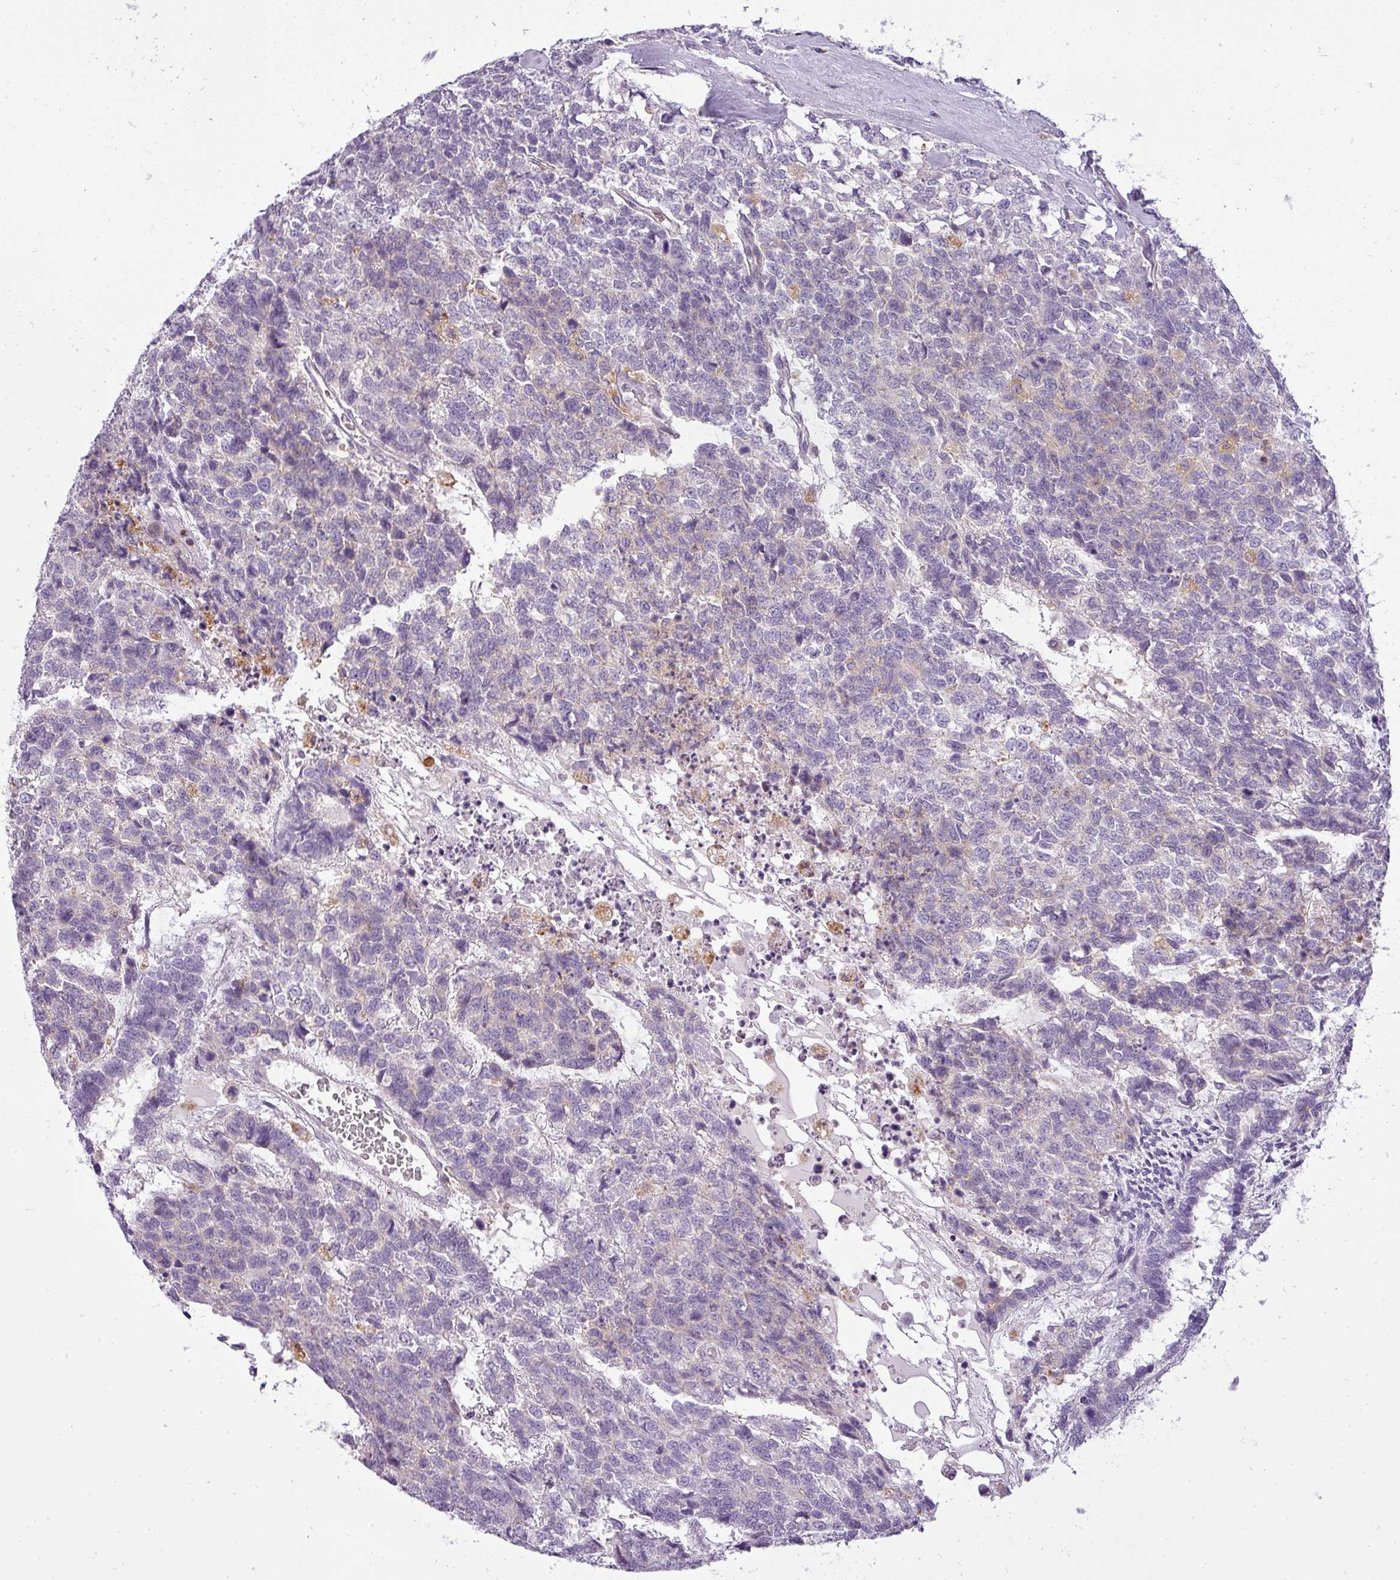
{"staining": {"intensity": "negative", "quantity": "none", "location": "none"}, "tissue": "testis cancer", "cell_type": "Tumor cells", "image_type": "cancer", "snomed": [{"axis": "morphology", "description": "Carcinoma, Embryonal, NOS"}, {"axis": "topography", "description": "Testis"}], "caption": "High power microscopy photomicrograph of an immunohistochemistry (IHC) image of testis cancer (embryonal carcinoma), revealing no significant staining in tumor cells.", "gene": "ATP6V1D", "patient": {"sex": "male", "age": 23}}